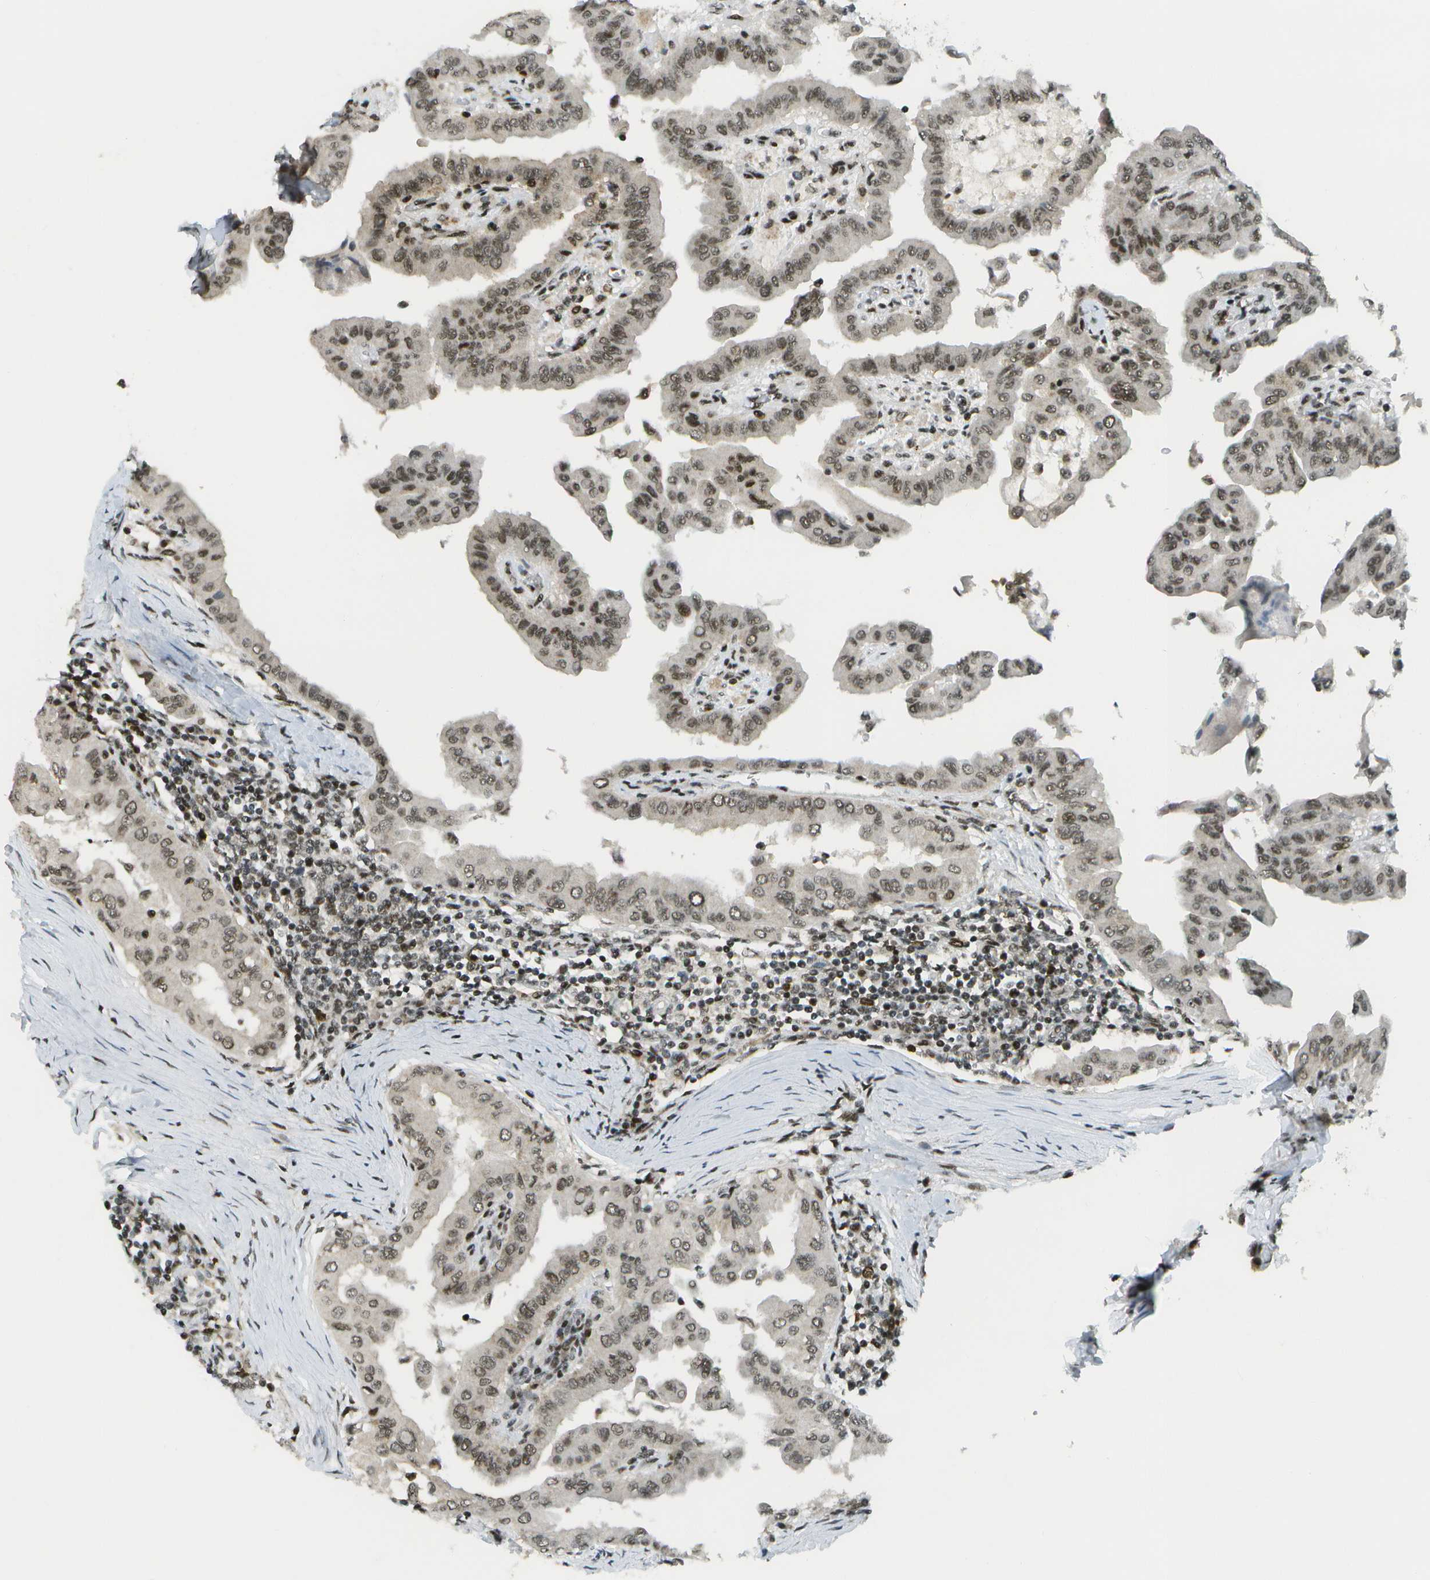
{"staining": {"intensity": "moderate", "quantity": ">75%", "location": "nuclear"}, "tissue": "thyroid cancer", "cell_type": "Tumor cells", "image_type": "cancer", "snomed": [{"axis": "morphology", "description": "Papillary adenocarcinoma, NOS"}, {"axis": "topography", "description": "Thyroid gland"}], "caption": "Thyroid cancer stained with IHC displays moderate nuclear expression in approximately >75% of tumor cells.", "gene": "IRF7", "patient": {"sex": "male", "age": 33}}